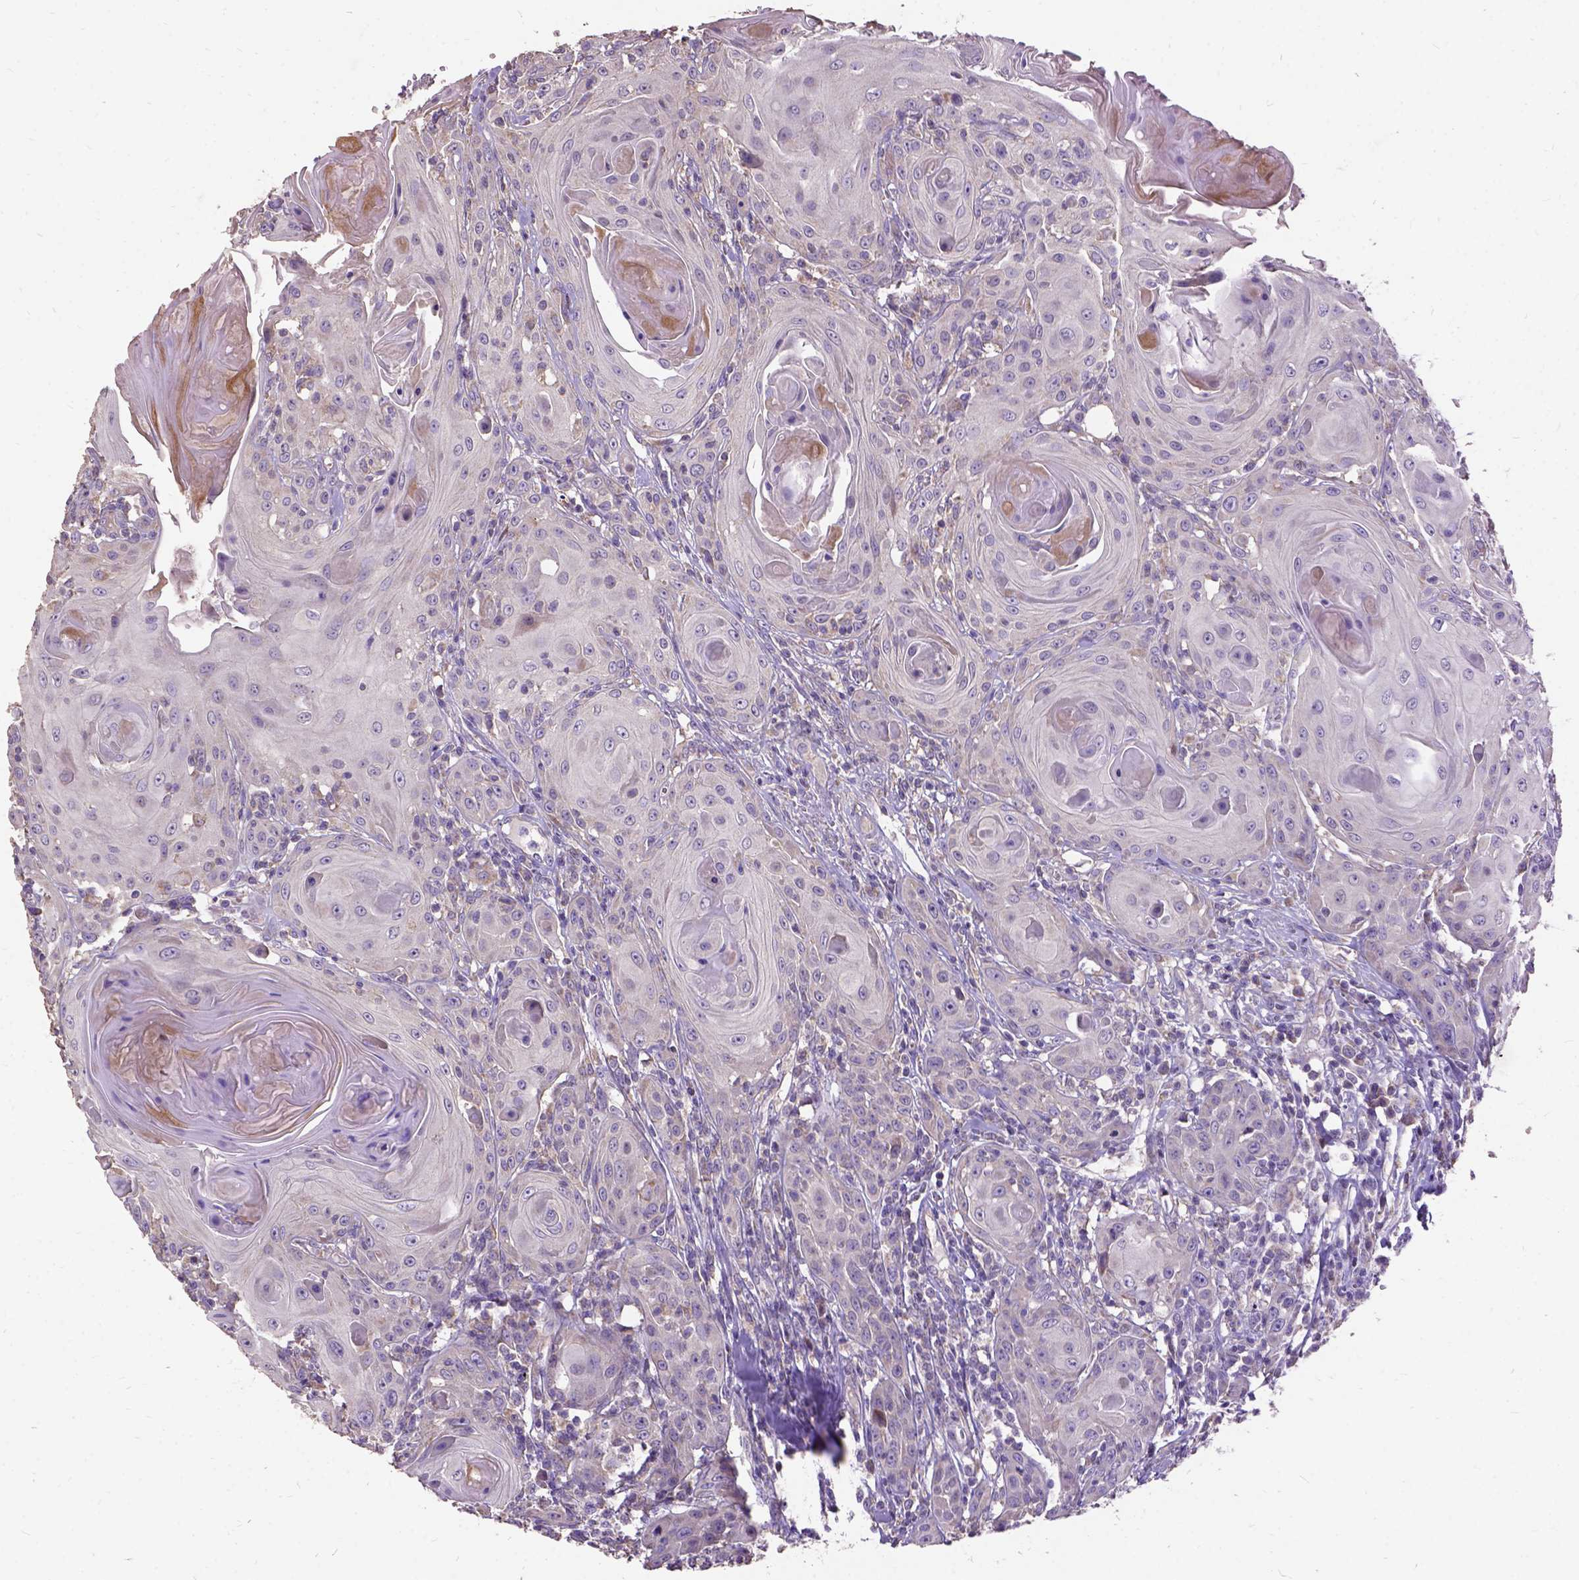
{"staining": {"intensity": "weak", "quantity": ">75%", "location": "cytoplasmic/membranous"}, "tissue": "head and neck cancer", "cell_type": "Tumor cells", "image_type": "cancer", "snomed": [{"axis": "morphology", "description": "Squamous cell carcinoma, NOS"}, {"axis": "topography", "description": "Head-Neck"}], "caption": "IHC of squamous cell carcinoma (head and neck) displays low levels of weak cytoplasmic/membranous expression in approximately >75% of tumor cells.", "gene": "DQX1", "patient": {"sex": "female", "age": 80}}